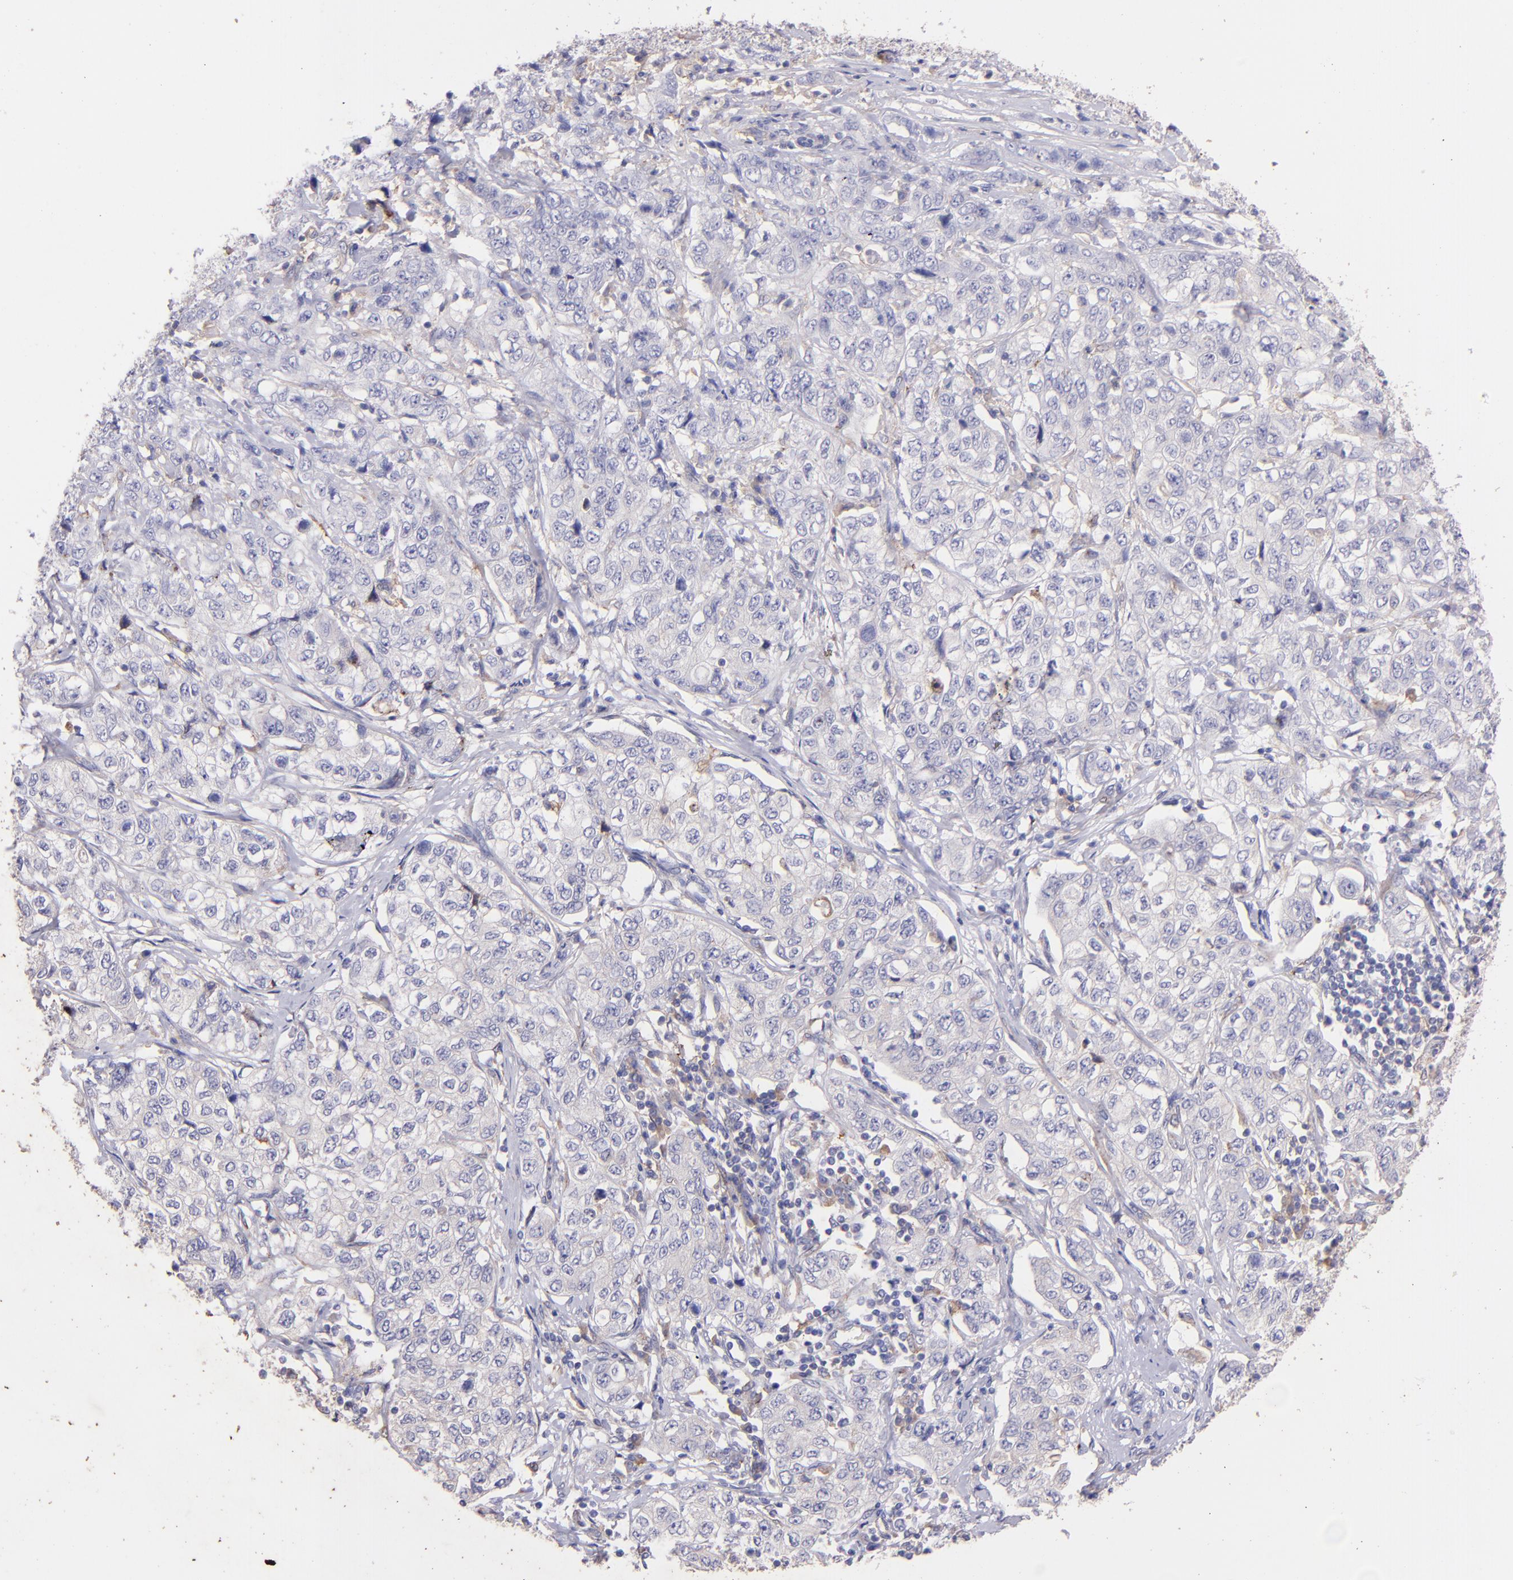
{"staining": {"intensity": "weak", "quantity": "<25%", "location": "cytoplasmic/membranous"}, "tissue": "stomach cancer", "cell_type": "Tumor cells", "image_type": "cancer", "snomed": [{"axis": "morphology", "description": "Adenocarcinoma, NOS"}, {"axis": "topography", "description": "Stomach"}], "caption": "The immunohistochemistry micrograph has no significant staining in tumor cells of stomach cancer tissue.", "gene": "RET", "patient": {"sex": "male", "age": 48}}